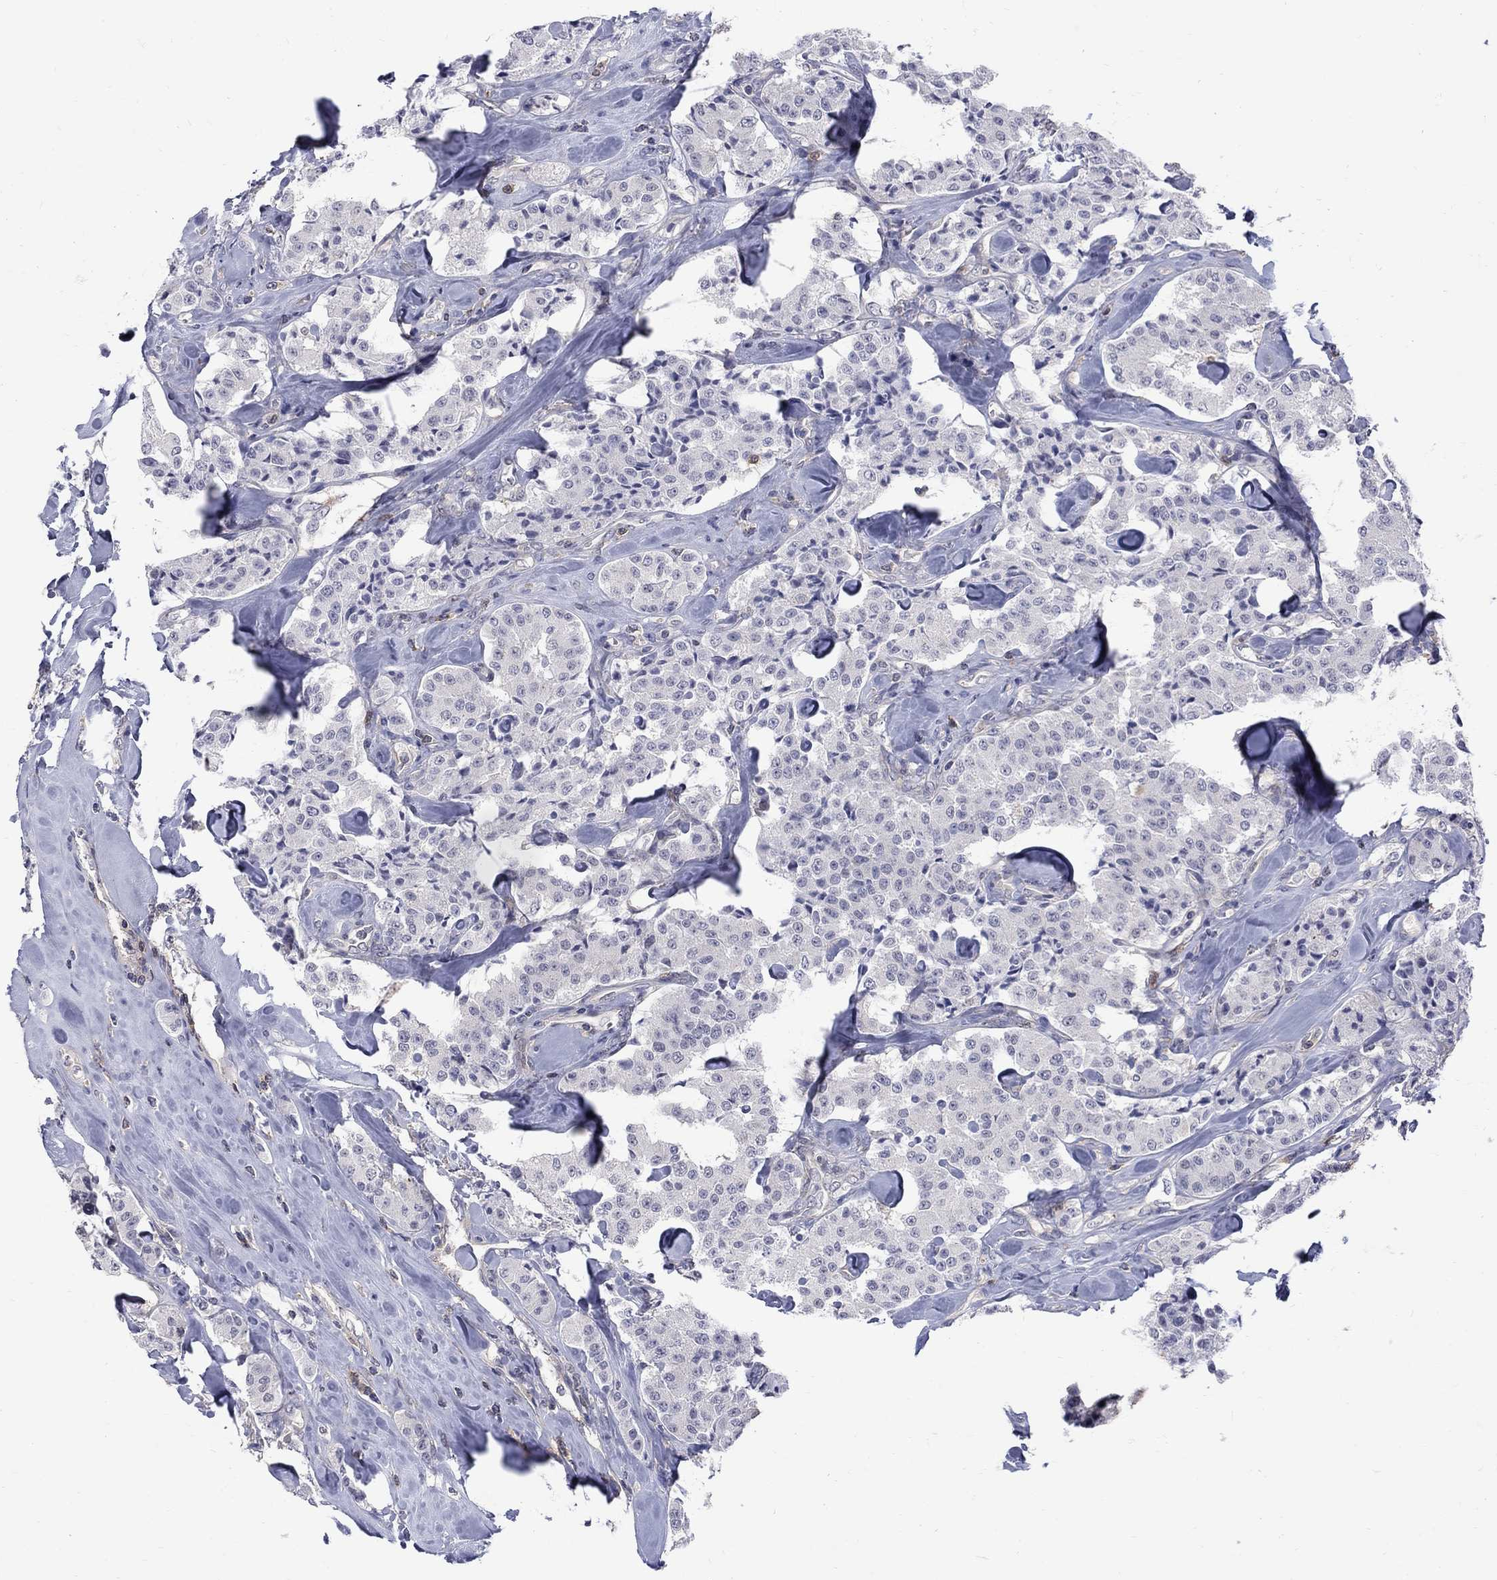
{"staining": {"intensity": "negative", "quantity": "none", "location": "none"}, "tissue": "carcinoid", "cell_type": "Tumor cells", "image_type": "cancer", "snomed": [{"axis": "morphology", "description": "Carcinoid, malignant, NOS"}, {"axis": "topography", "description": "Pancreas"}], "caption": "Immunohistochemical staining of human malignant carcinoid demonstrates no significant expression in tumor cells.", "gene": "HKDC1", "patient": {"sex": "male", "age": 41}}